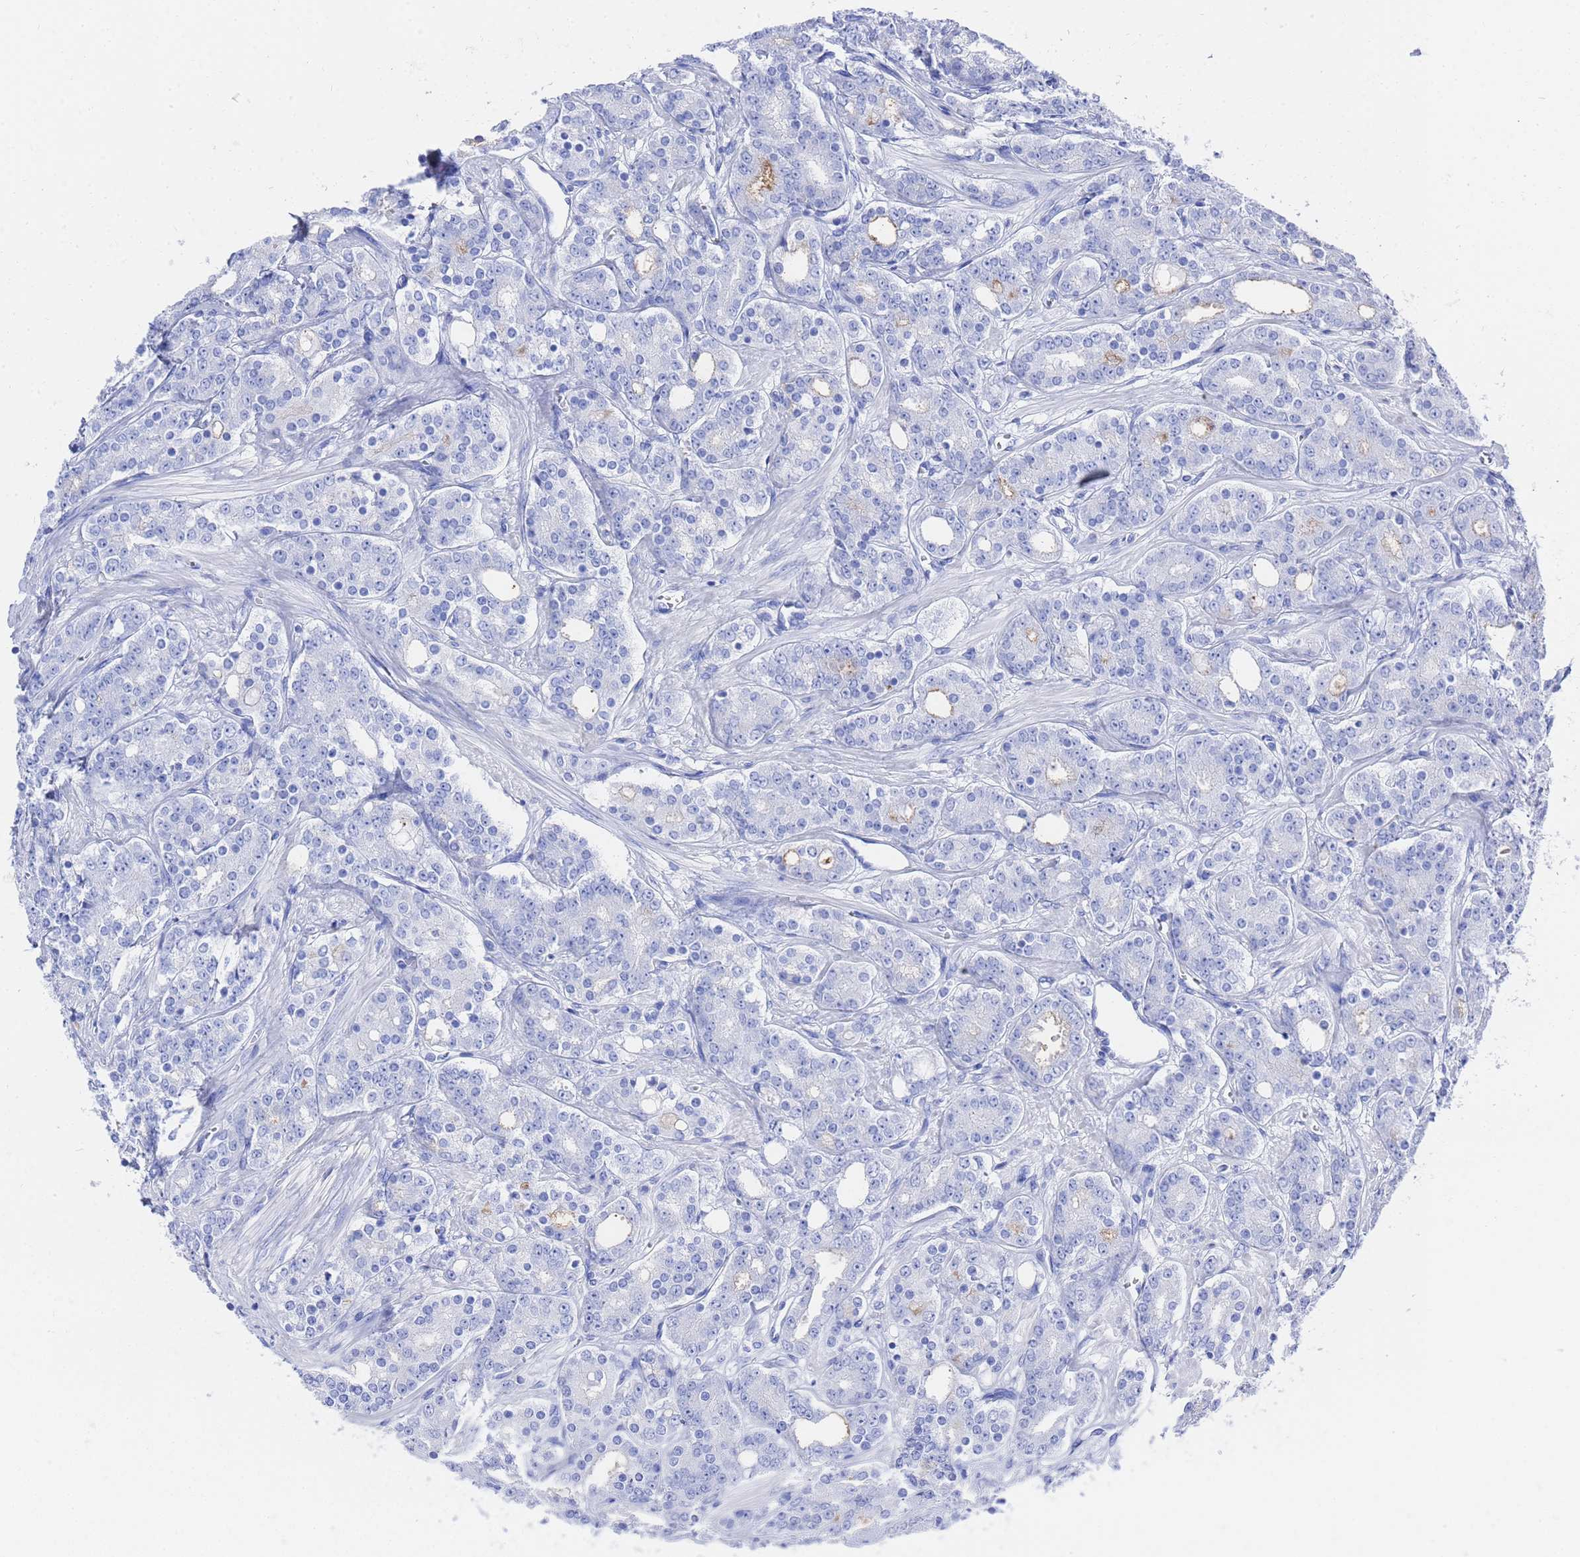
{"staining": {"intensity": "negative", "quantity": "none", "location": "none"}, "tissue": "prostate cancer", "cell_type": "Tumor cells", "image_type": "cancer", "snomed": [{"axis": "morphology", "description": "Adenocarcinoma, High grade"}, {"axis": "topography", "description": "Prostate"}], "caption": "This is a micrograph of immunohistochemistry staining of prostate cancer, which shows no positivity in tumor cells.", "gene": "GGT1", "patient": {"sex": "male", "age": 62}}